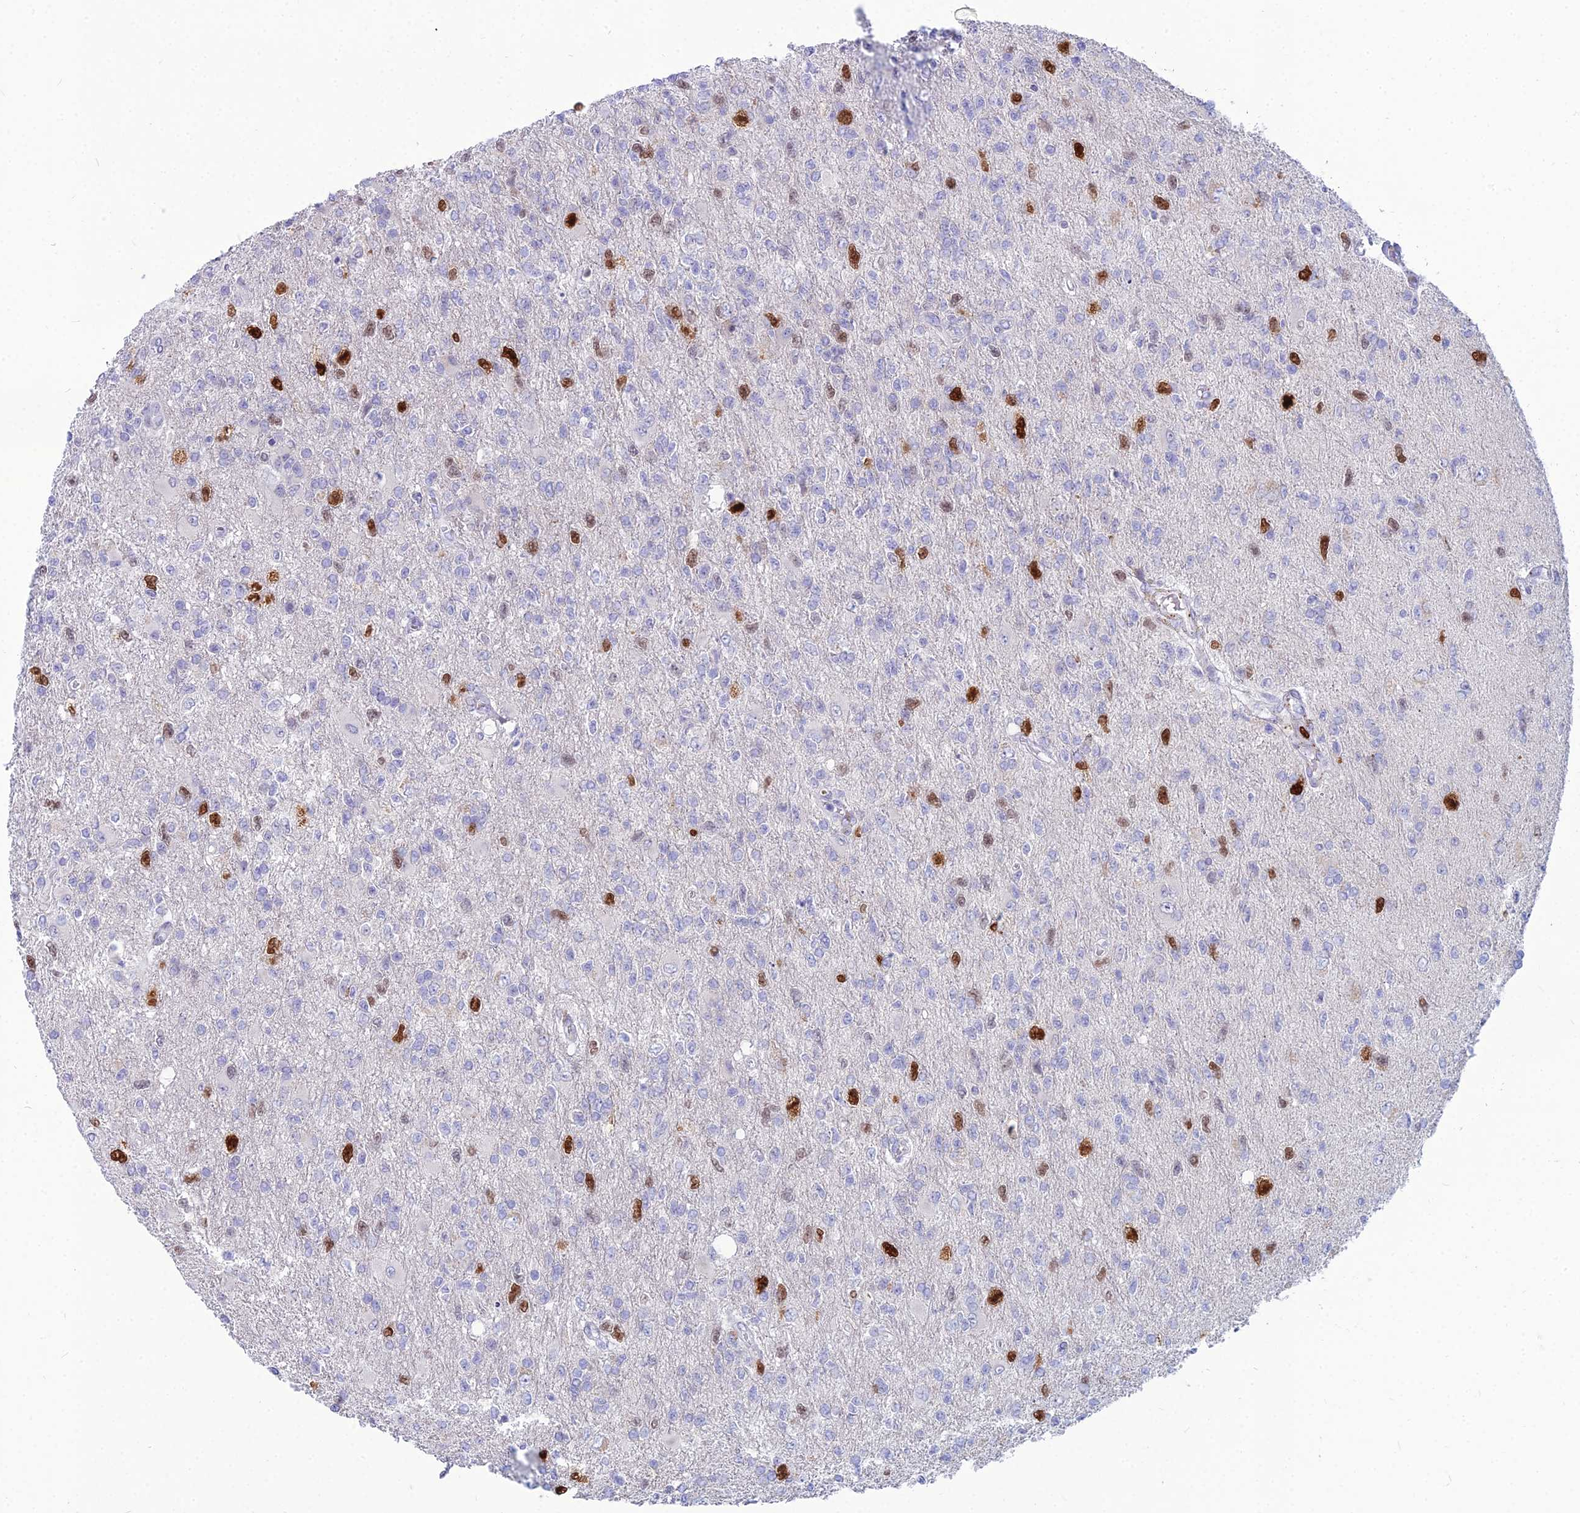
{"staining": {"intensity": "strong", "quantity": "<25%", "location": "nuclear"}, "tissue": "glioma", "cell_type": "Tumor cells", "image_type": "cancer", "snomed": [{"axis": "morphology", "description": "Glioma, malignant, High grade"}, {"axis": "topography", "description": "Brain"}], "caption": "Protein staining of malignant glioma (high-grade) tissue demonstrates strong nuclear positivity in about <25% of tumor cells.", "gene": "NUSAP1", "patient": {"sex": "male", "age": 56}}